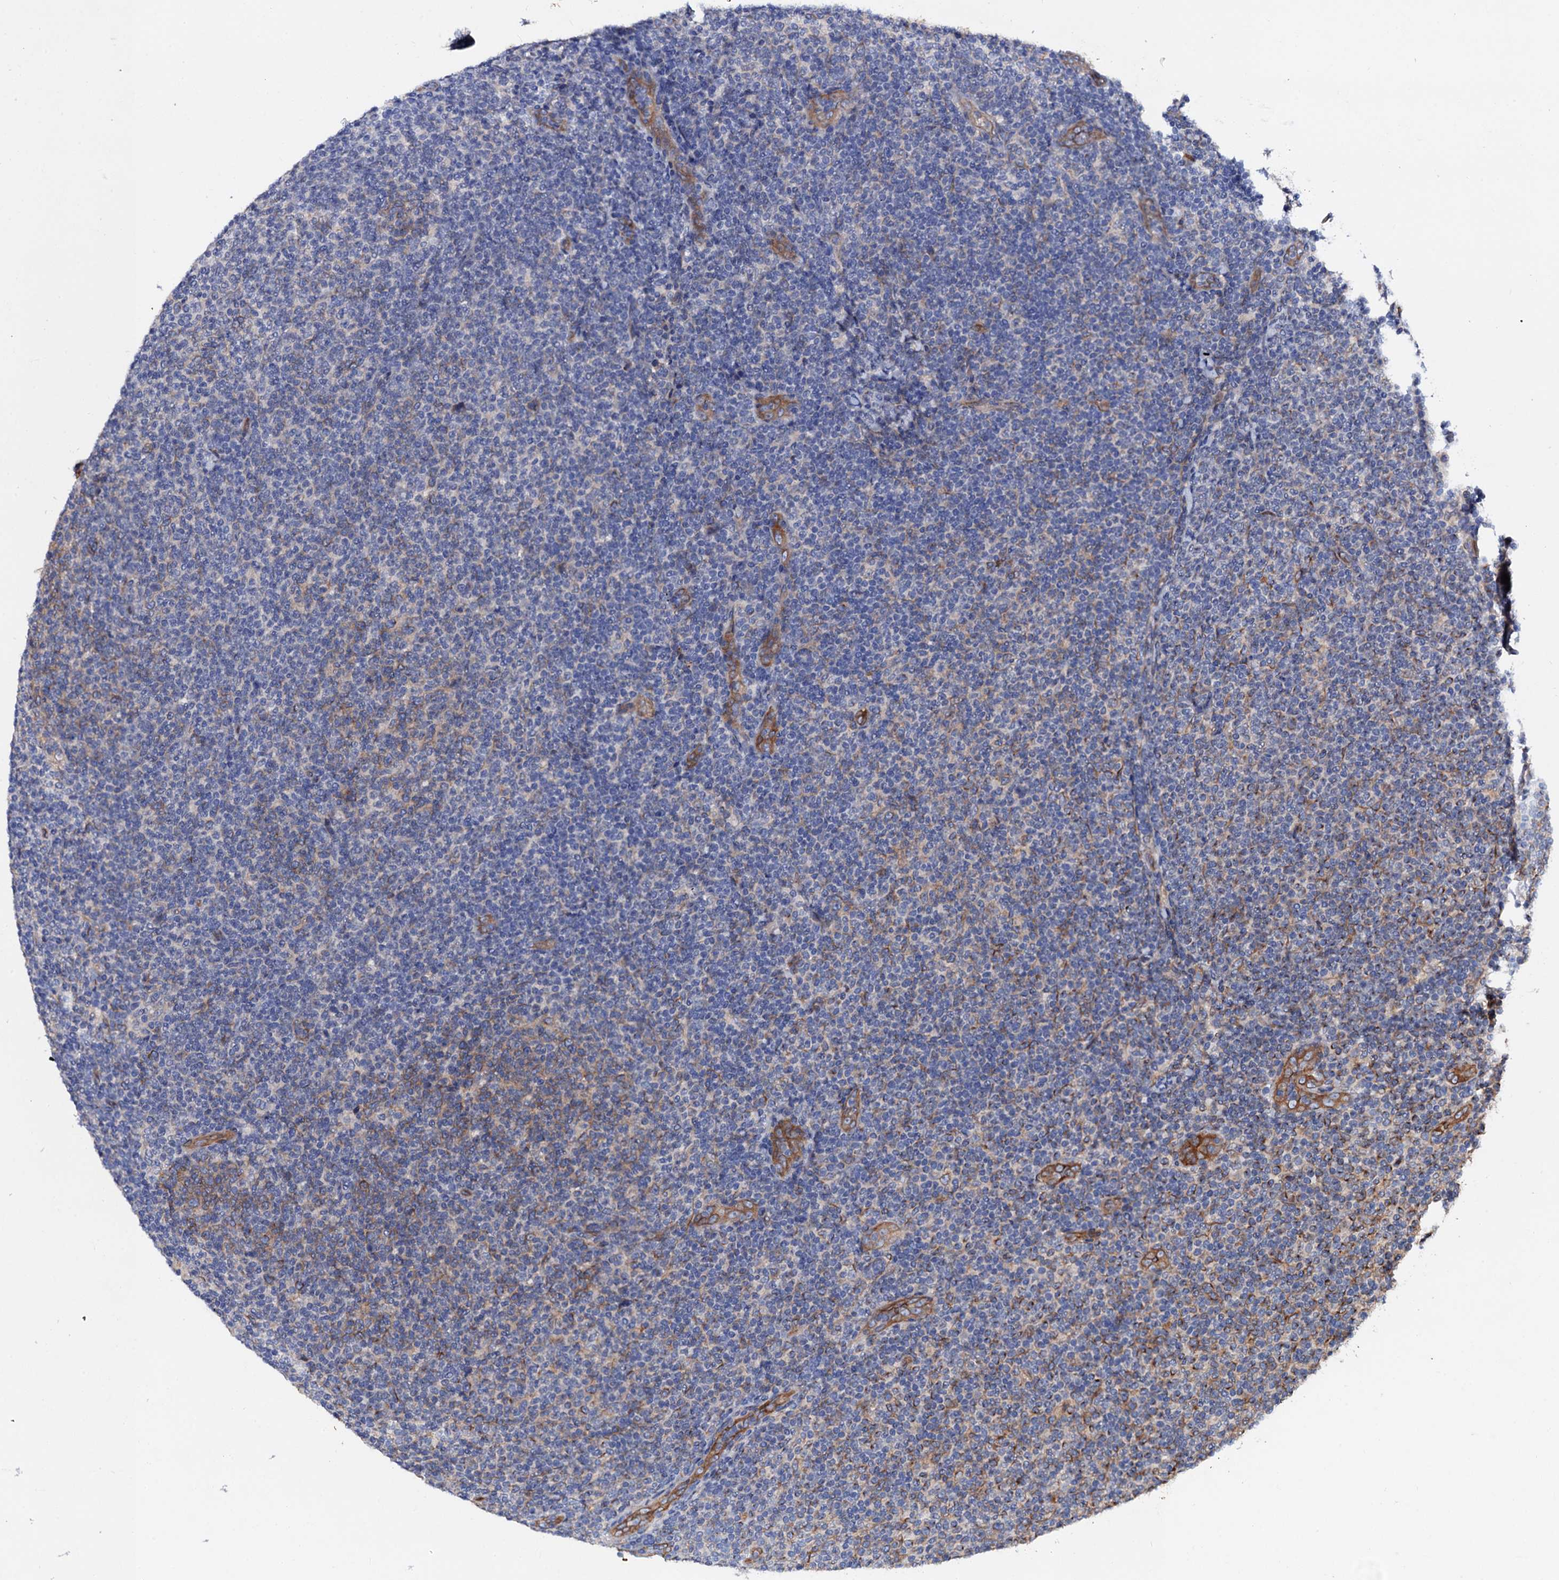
{"staining": {"intensity": "negative", "quantity": "none", "location": "none"}, "tissue": "lymphoma", "cell_type": "Tumor cells", "image_type": "cancer", "snomed": [{"axis": "morphology", "description": "Malignant lymphoma, non-Hodgkin's type, Low grade"}, {"axis": "topography", "description": "Lymph node"}], "caption": "Tumor cells are negative for brown protein staining in low-grade malignant lymphoma, non-Hodgkin's type. Nuclei are stained in blue.", "gene": "ZDHHC18", "patient": {"sex": "male", "age": 66}}